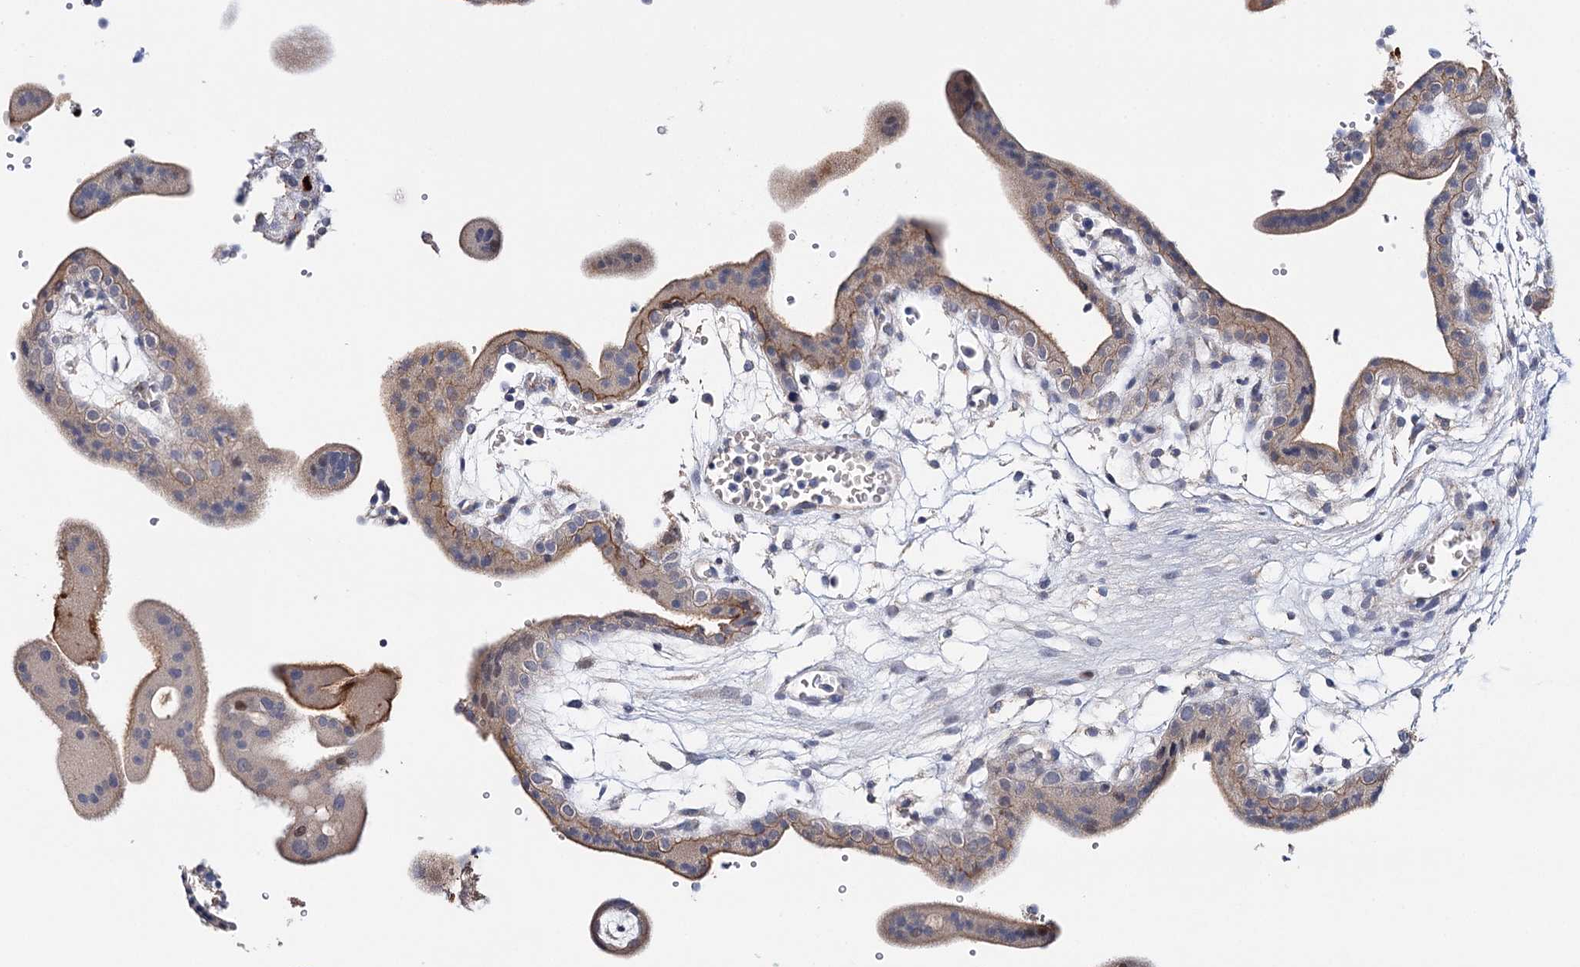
{"staining": {"intensity": "moderate", "quantity": ">75%", "location": "cytoplasmic/membranous"}, "tissue": "placenta", "cell_type": "Decidual cells", "image_type": "normal", "snomed": [{"axis": "morphology", "description": "Normal tissue, NOS"}, {"axis": "topography", "description": "Placenta"}], "caption": "Immunohistochemistry photomicrograph of normal human placenta stained for a protein (brown), which exhibits medium levels of moderate cytoplasmic/membranous expression in approximately >75% of decidual cells.", "gene": "CFAP46", "patient": {"sex": "female", "age": 18}}